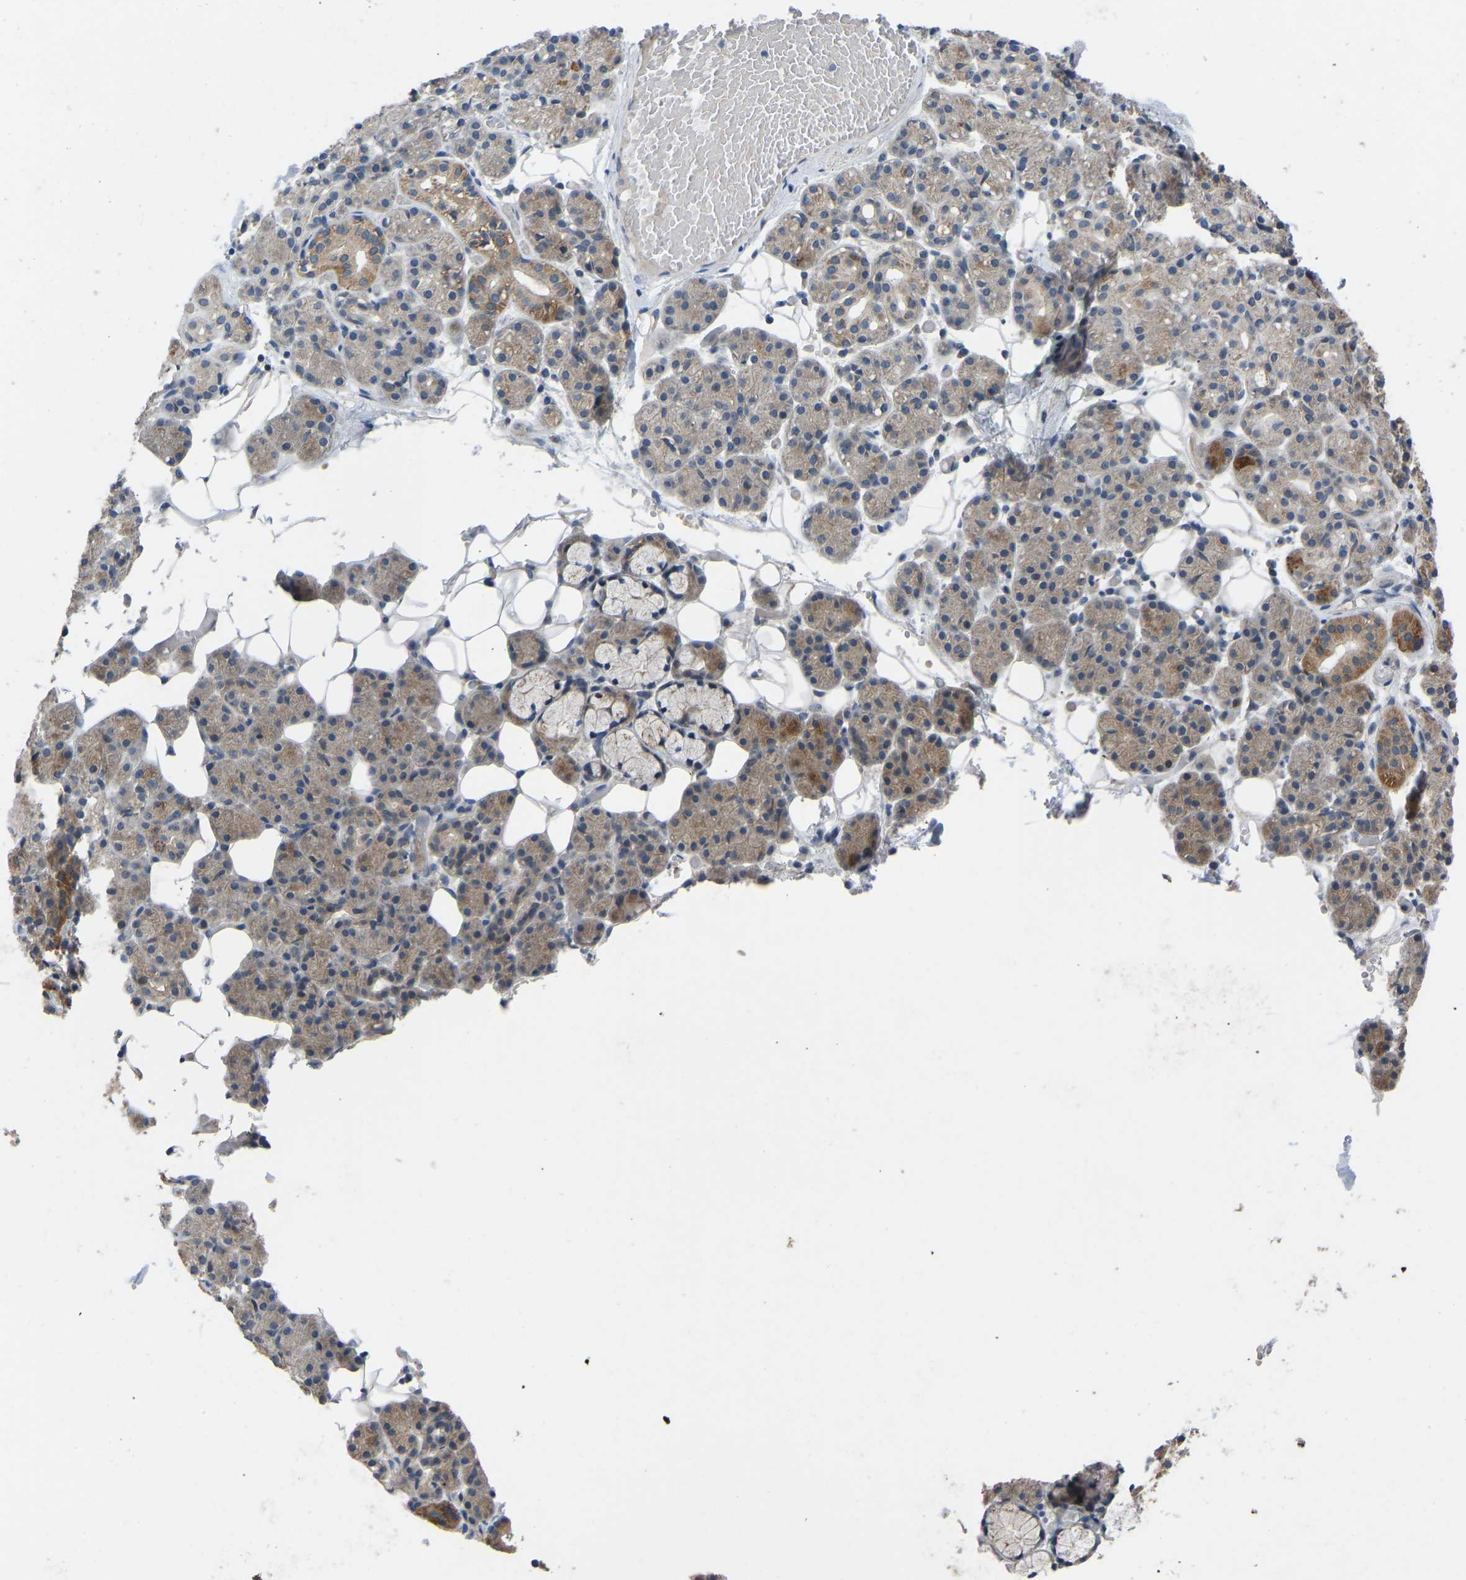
{"staining": {"intensity": "moderate", "quantity": "25%-75%", "location": "cytoplasmic/membranous"}, "tissue": "salivary gland", "cell_type": "Glandular cells", "image_type": "normal", "snomed": [{"axis": "morphology", "description": "Normal tissue, NOS"}, {"axis": "topography", "description": "Salivary gland"}], "caption": "A medium amount of moderate cytoplasmic/membranous staining is appreciated in approximately 25%-75% of glandular cells in normal salivary gland. Using DAB (3,3'-diaminobenzidine) (brown) and hematoxylin (blue) stains, captured at high magnification using brightfield microscopy.", "gene": "CDK2AP1", "patient": {"sex": "male", "age": 63}}